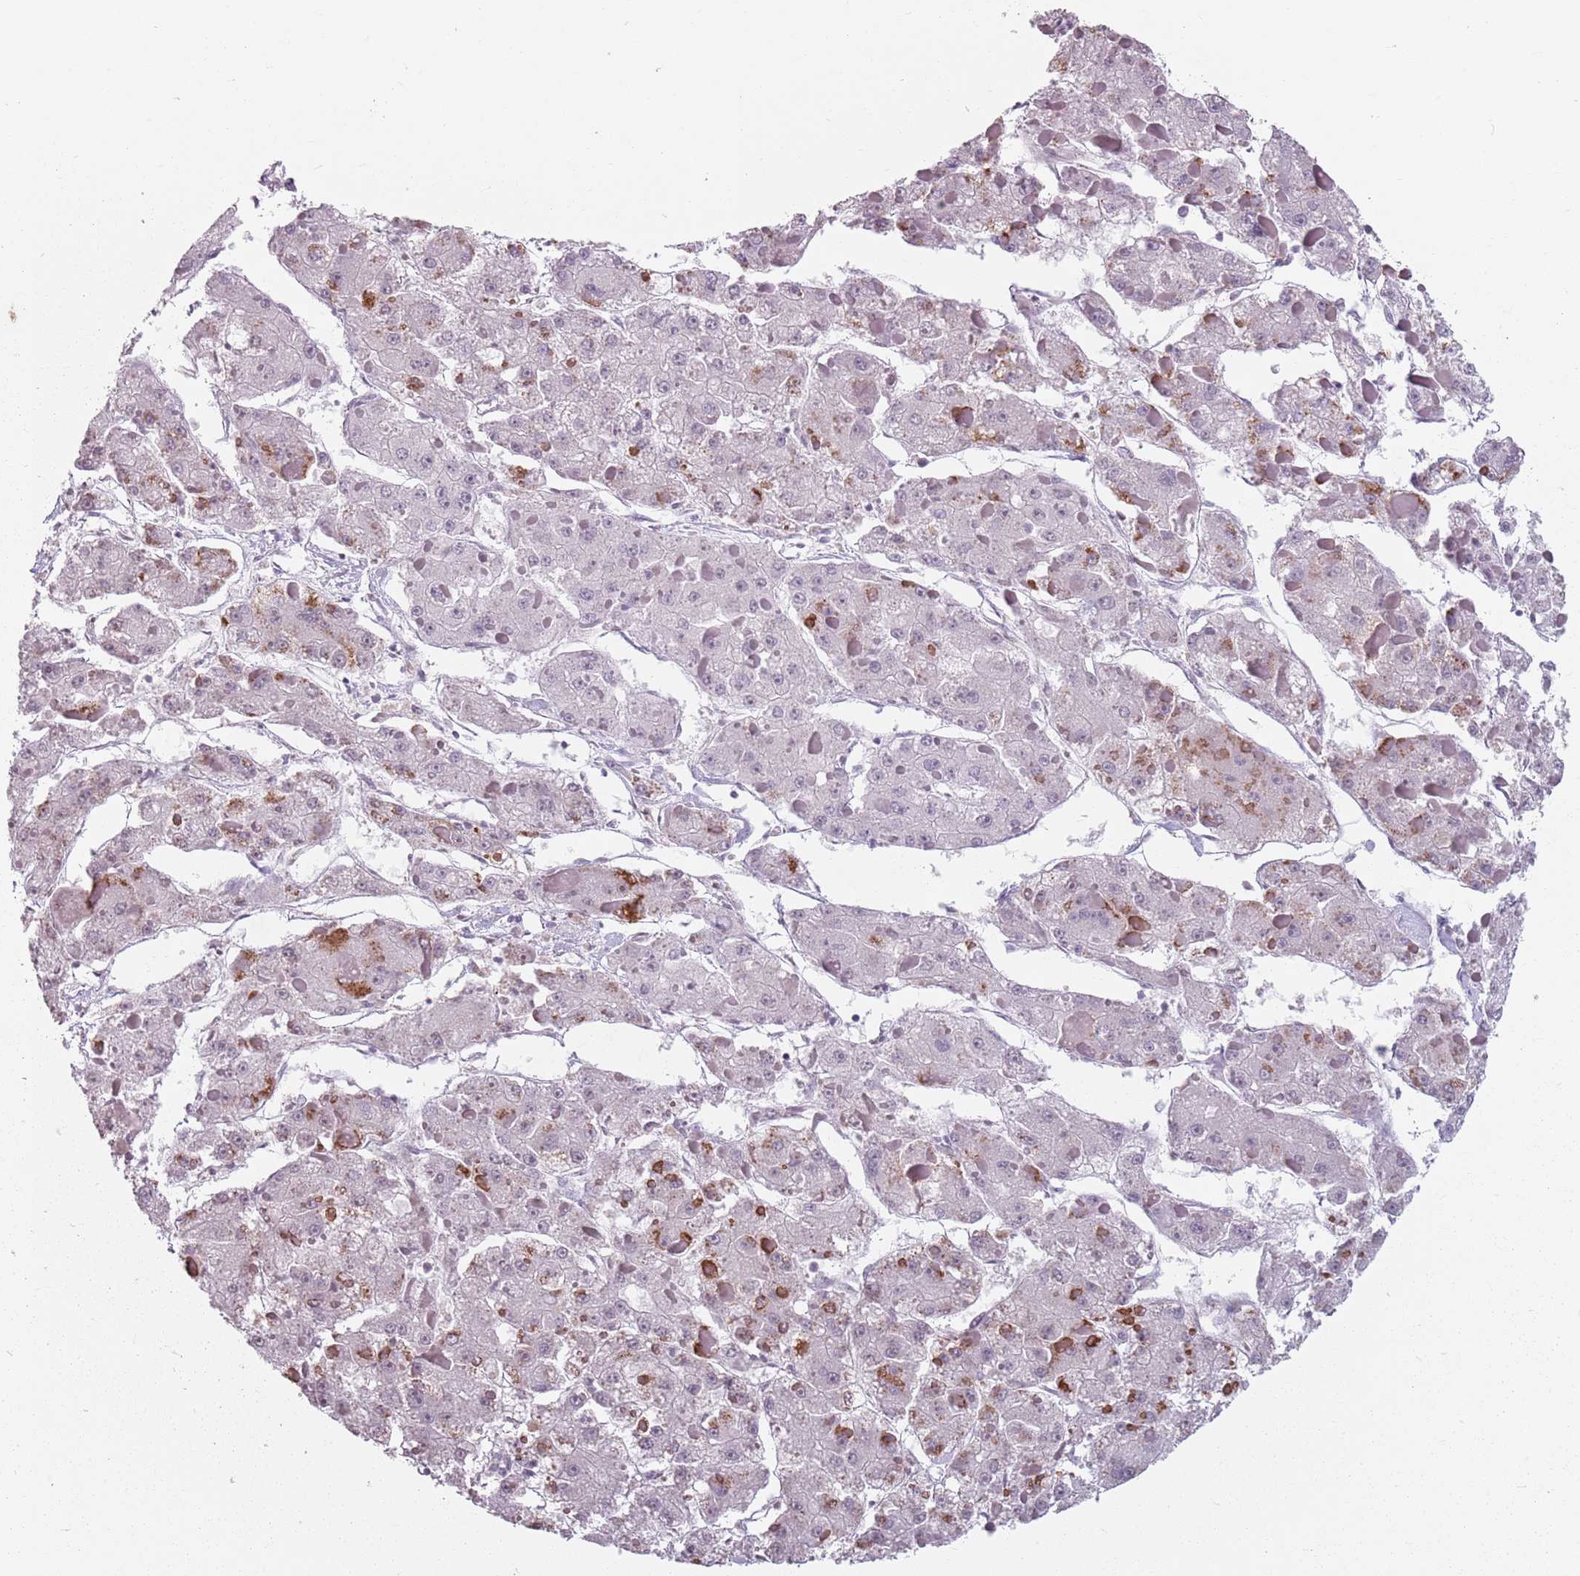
{"staining": {"intensity": "moderate", "quantity": "<25%", "location": "cytoplasmic/membranous"}, "tissue": "liver cancer", "cell_type": "Tumor cells", "image_type": "cancer", "snomed": [{"axis": "morphology", "description": "Carcinoma, Hepatocellular, NOS"}, {"axis": "topography", "description": "Liver"}], "caption": "Hepatocellular carcinoma (liver) stained with a protein marker reveals moderate staining in tumor cells.", "gene": "TMC4", "patient": {"sex": "female", "age": 73}}